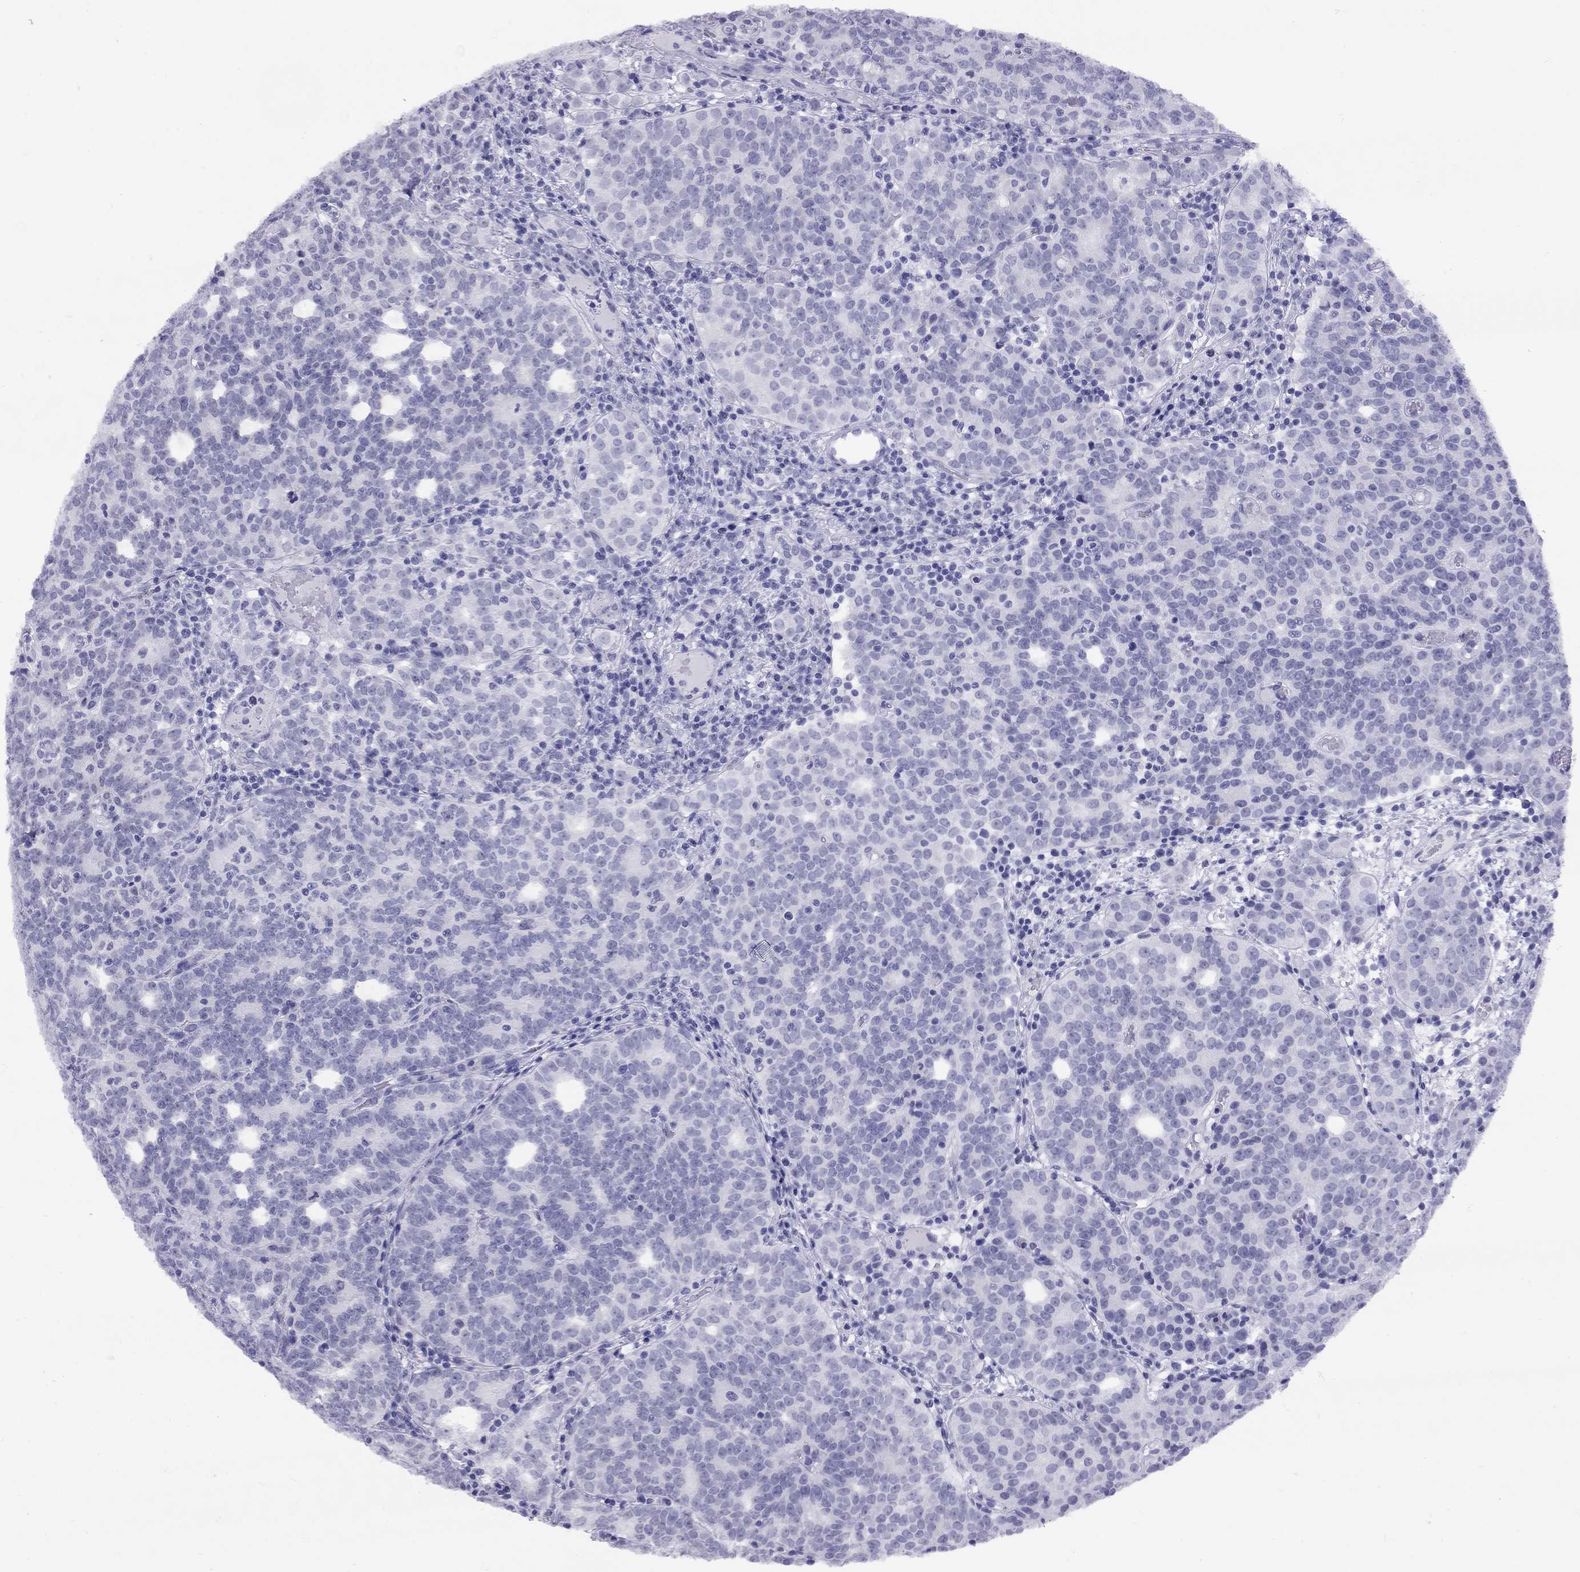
{"staining": {"intensity": "negative", "quantity": "none", "location": "none"}, "tissue": "prostate cancer", "cell_type": "Tumor cells", "image_type": "cancer", "snomed": [{"axis": "morphology", "description": "Adenocarcinoma, High grade"}, {"axis": "topography", "description": "Prostate"}], "caption": "Immunohistochemistry of prostate cancer exhibits no expression in tumor cells.", "gene": "LYAR", "patient": {"sex": "male", "age": 53}}